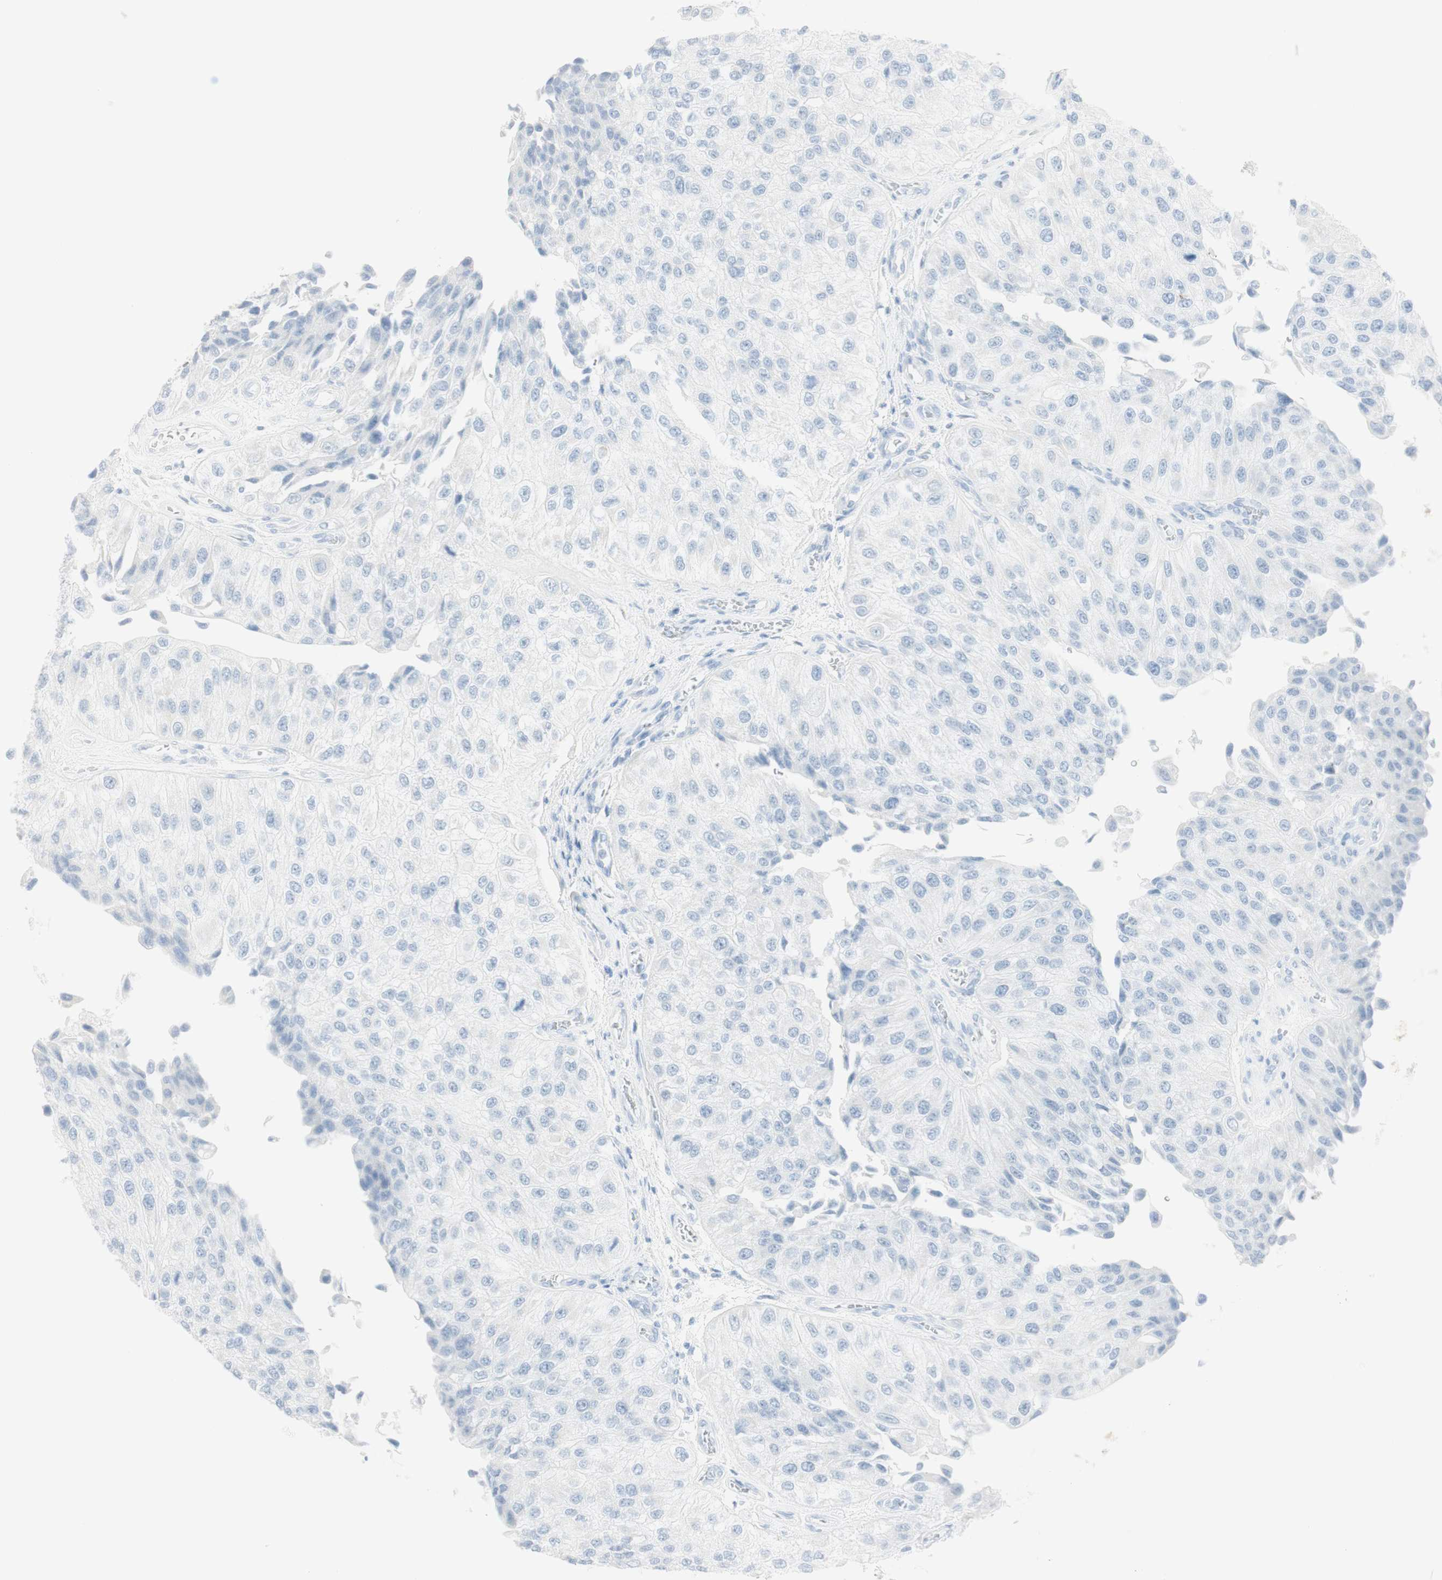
{"staining": {"intensity": "negative", "quantity": "none", "location": "none"}, "tissue": "urothelial cancer", "cell_type": "Tumor cells", "image_type": "cancer", "snomed": [{"axis": "morphology", "description": "Urothelial carcinoma, High grade"}, {"axis": "topography", "description": "Kidney"}, {"axis": "topography", "description": "Urinary bladder"}], "caption": "Image shows no significant protein expression in tumor cells of urothelial cancer. (DAB (3,3'-diaminobenzidine) immunohistochemistry visualized using brightfield microscopy, high magnification).", "gene": "NAPSA", "patient": {"sex": "male", "age": 77}}